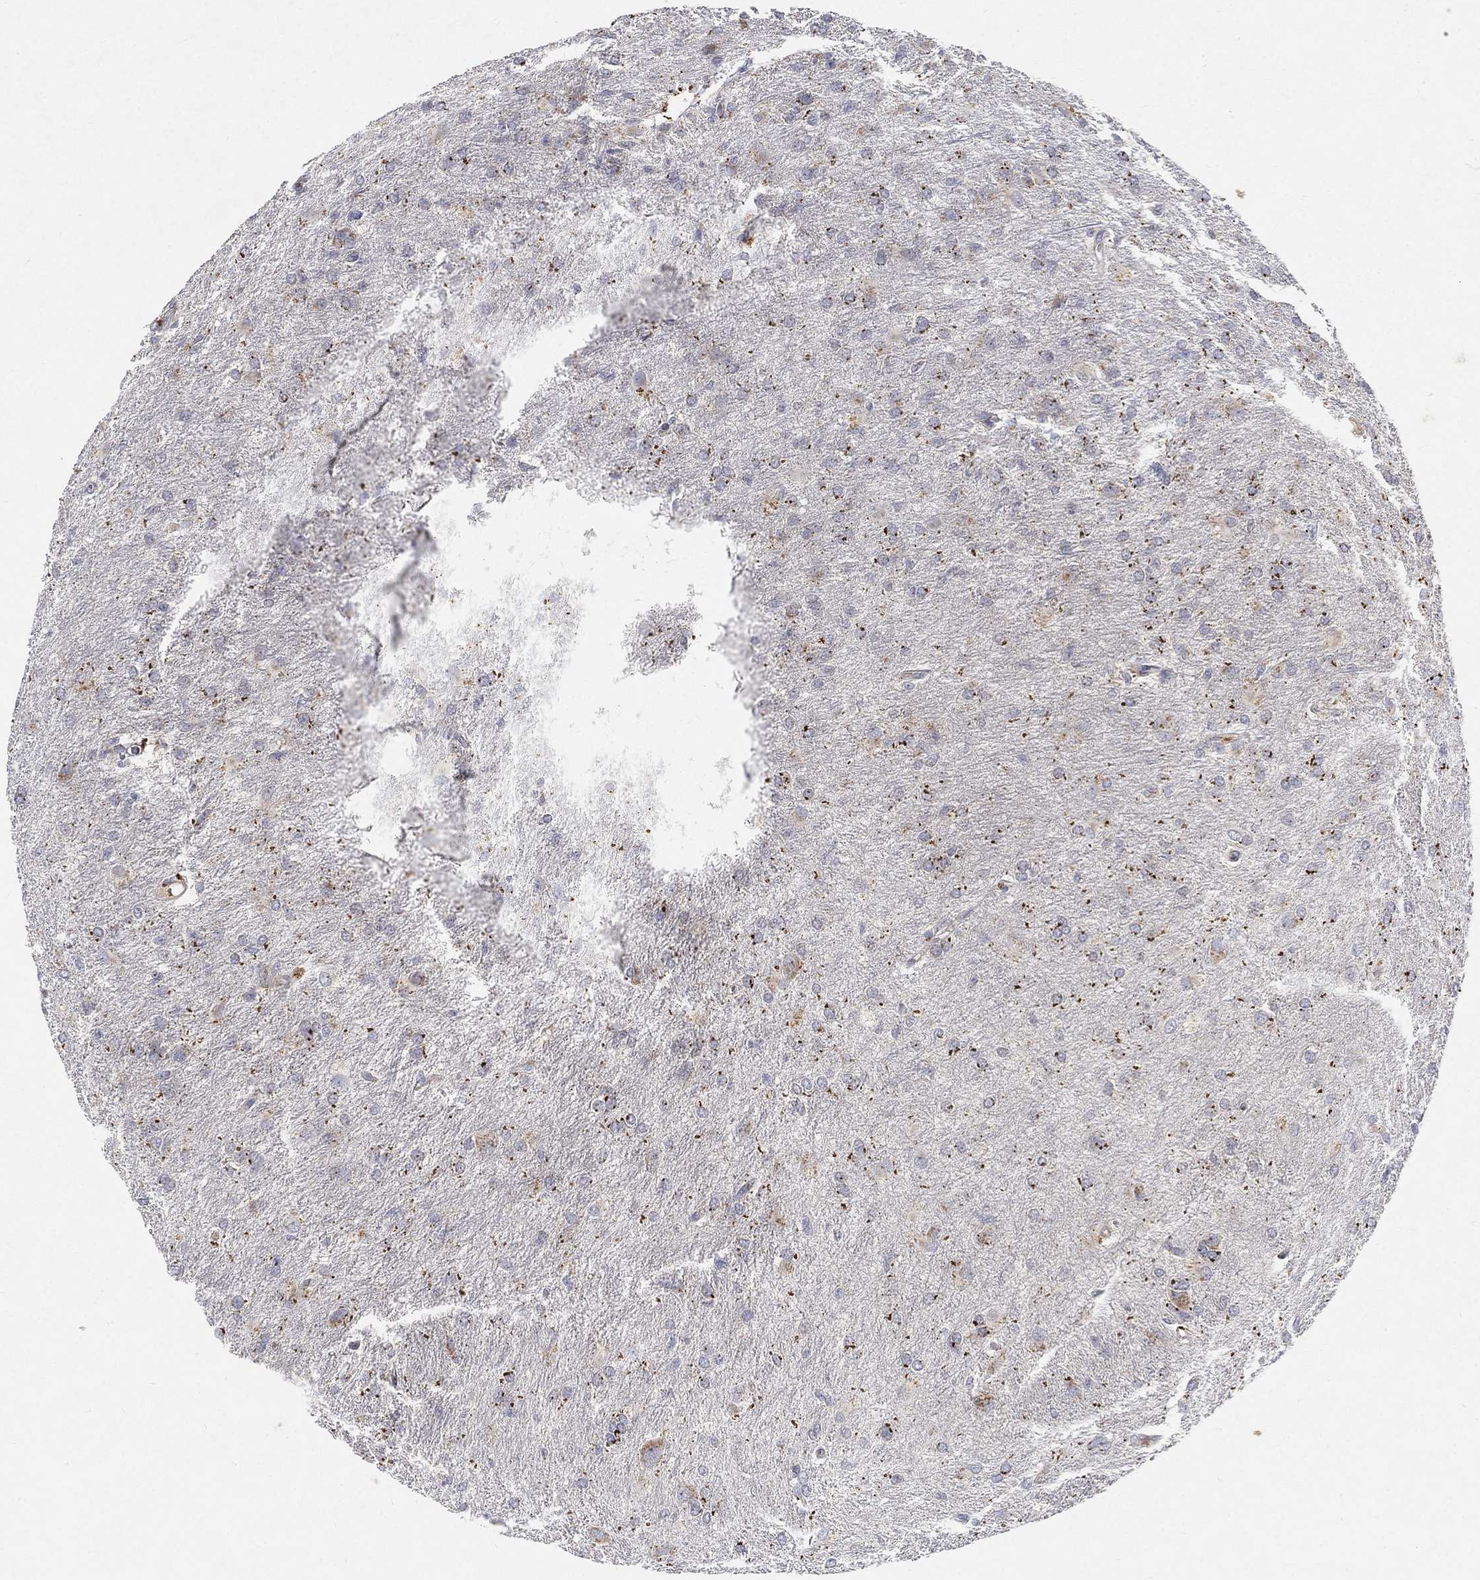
{"staining": {"intensity": "strong", "quantity": "<25%", "location": "cytoplasmic/membranous"}, "tissue": "glioma", "cell_type": "Tumor cells", "image_type": "cancer", "snomed": [{"axis": "morphology", "description": "Glioma, malignant, High grade"}, {"axis": "topography", "description": "Brain"}], "caption": "This micrograph displays high-grade glioma (malignant) stained with immunohistochemistry to label a protein in brown. The cytoplasmic/membranous of tumor cells show strong positivity for the protein. Nuclei are counter-stained blue.", "gene": "CTSL", "patient": {"sex": "male", "age": 68}}